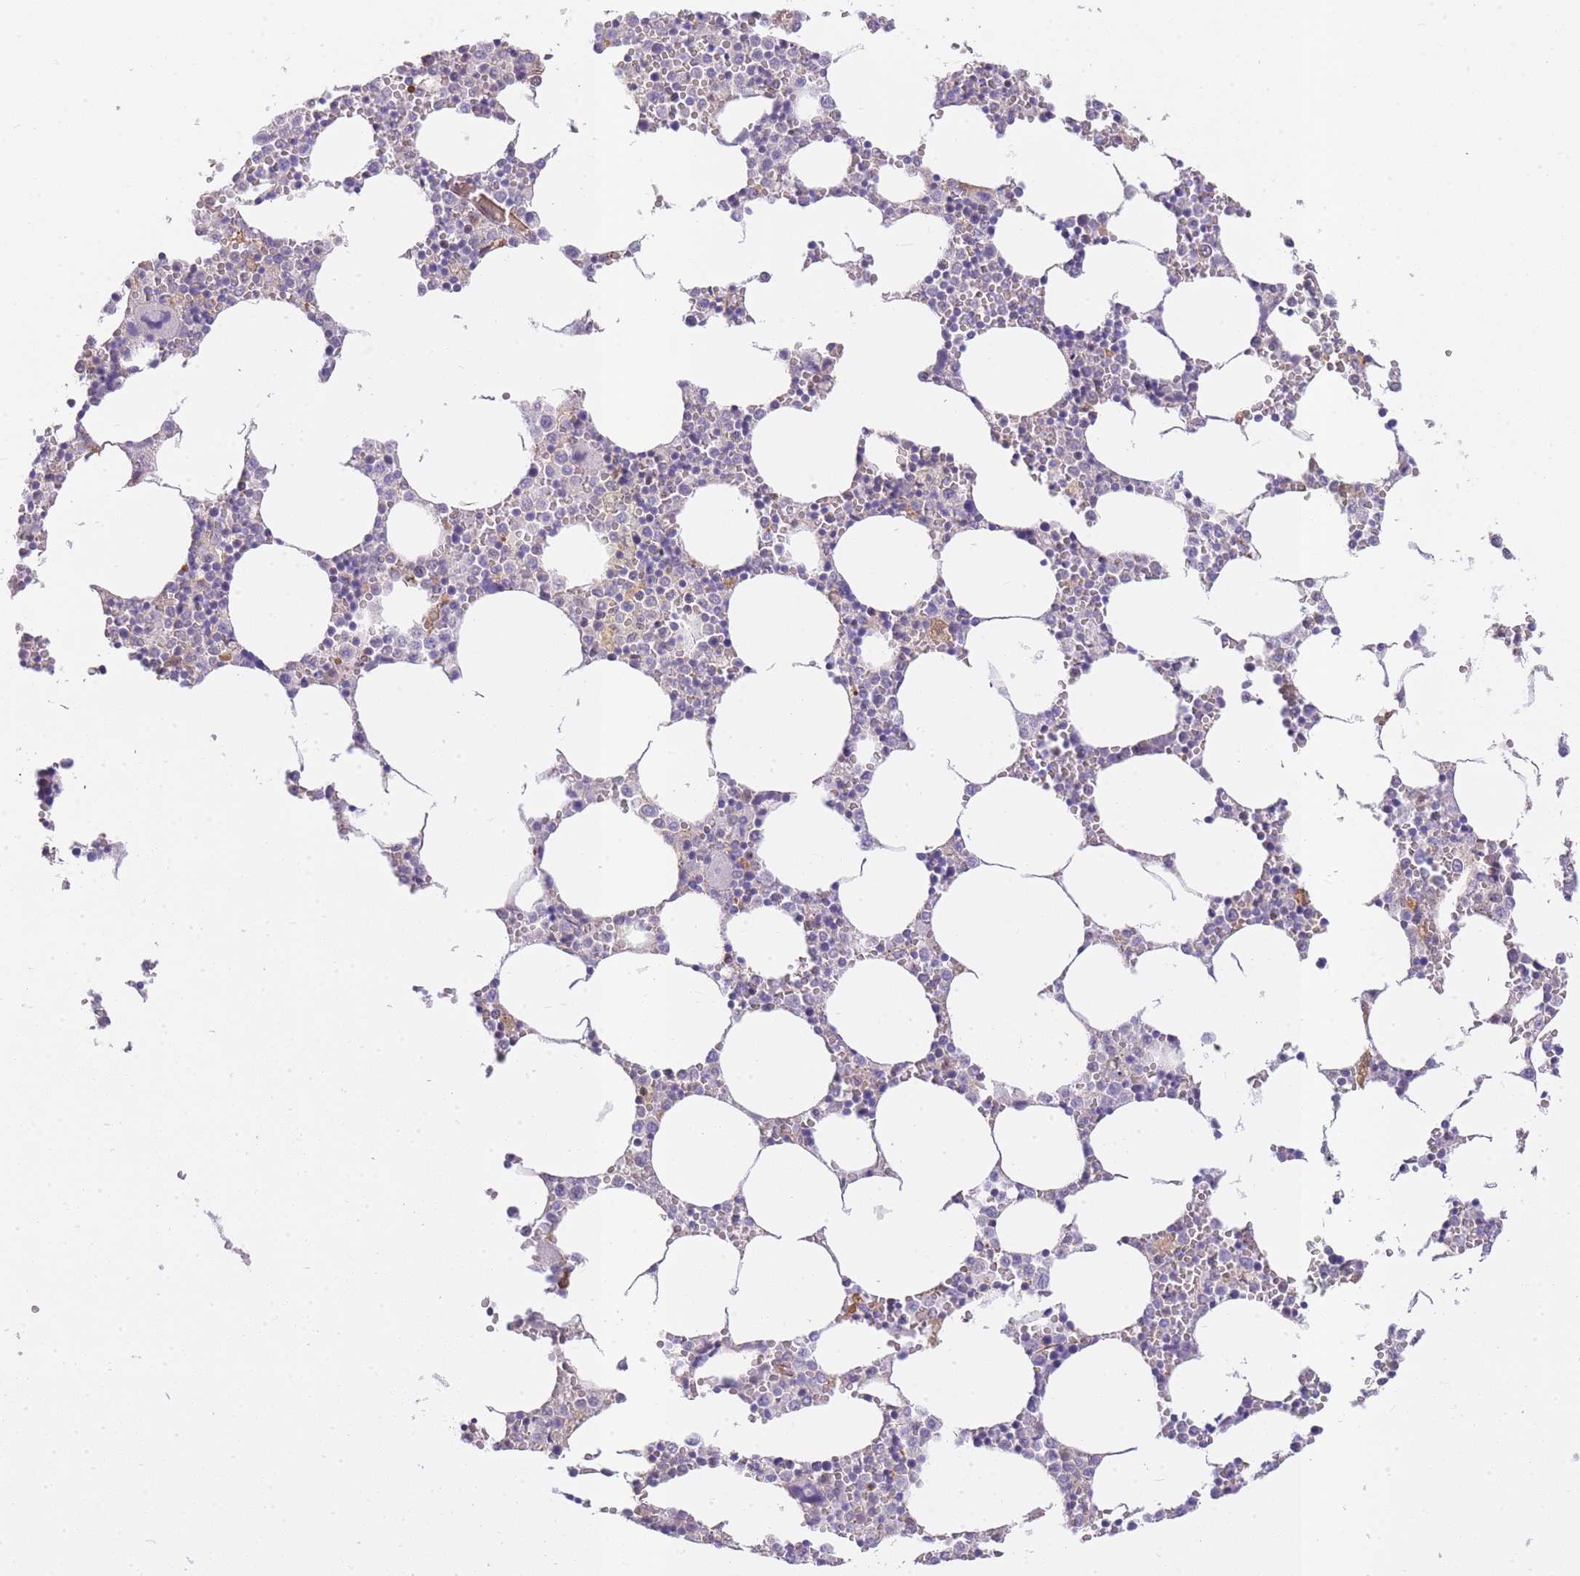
{"staining": {"intensity": "negative", "quantity": "none", "location": "none"}, "tissue": "bone marrow", "cell_type": "Hematopoietic cells", "image_type": "normal", "snomed": [{"axis": "morphology", "description": "Normal tissue, NOS"}, {"axis": "topography", "description": "Bone marrow"}], "caption": "Hematopoietic cells are negative for protein expression in benign human bone marrow. (DAB IHC with hematoxylin counter stain).", "gene": "ECPAS", "patient": {"sex": "female", "age": 64}}